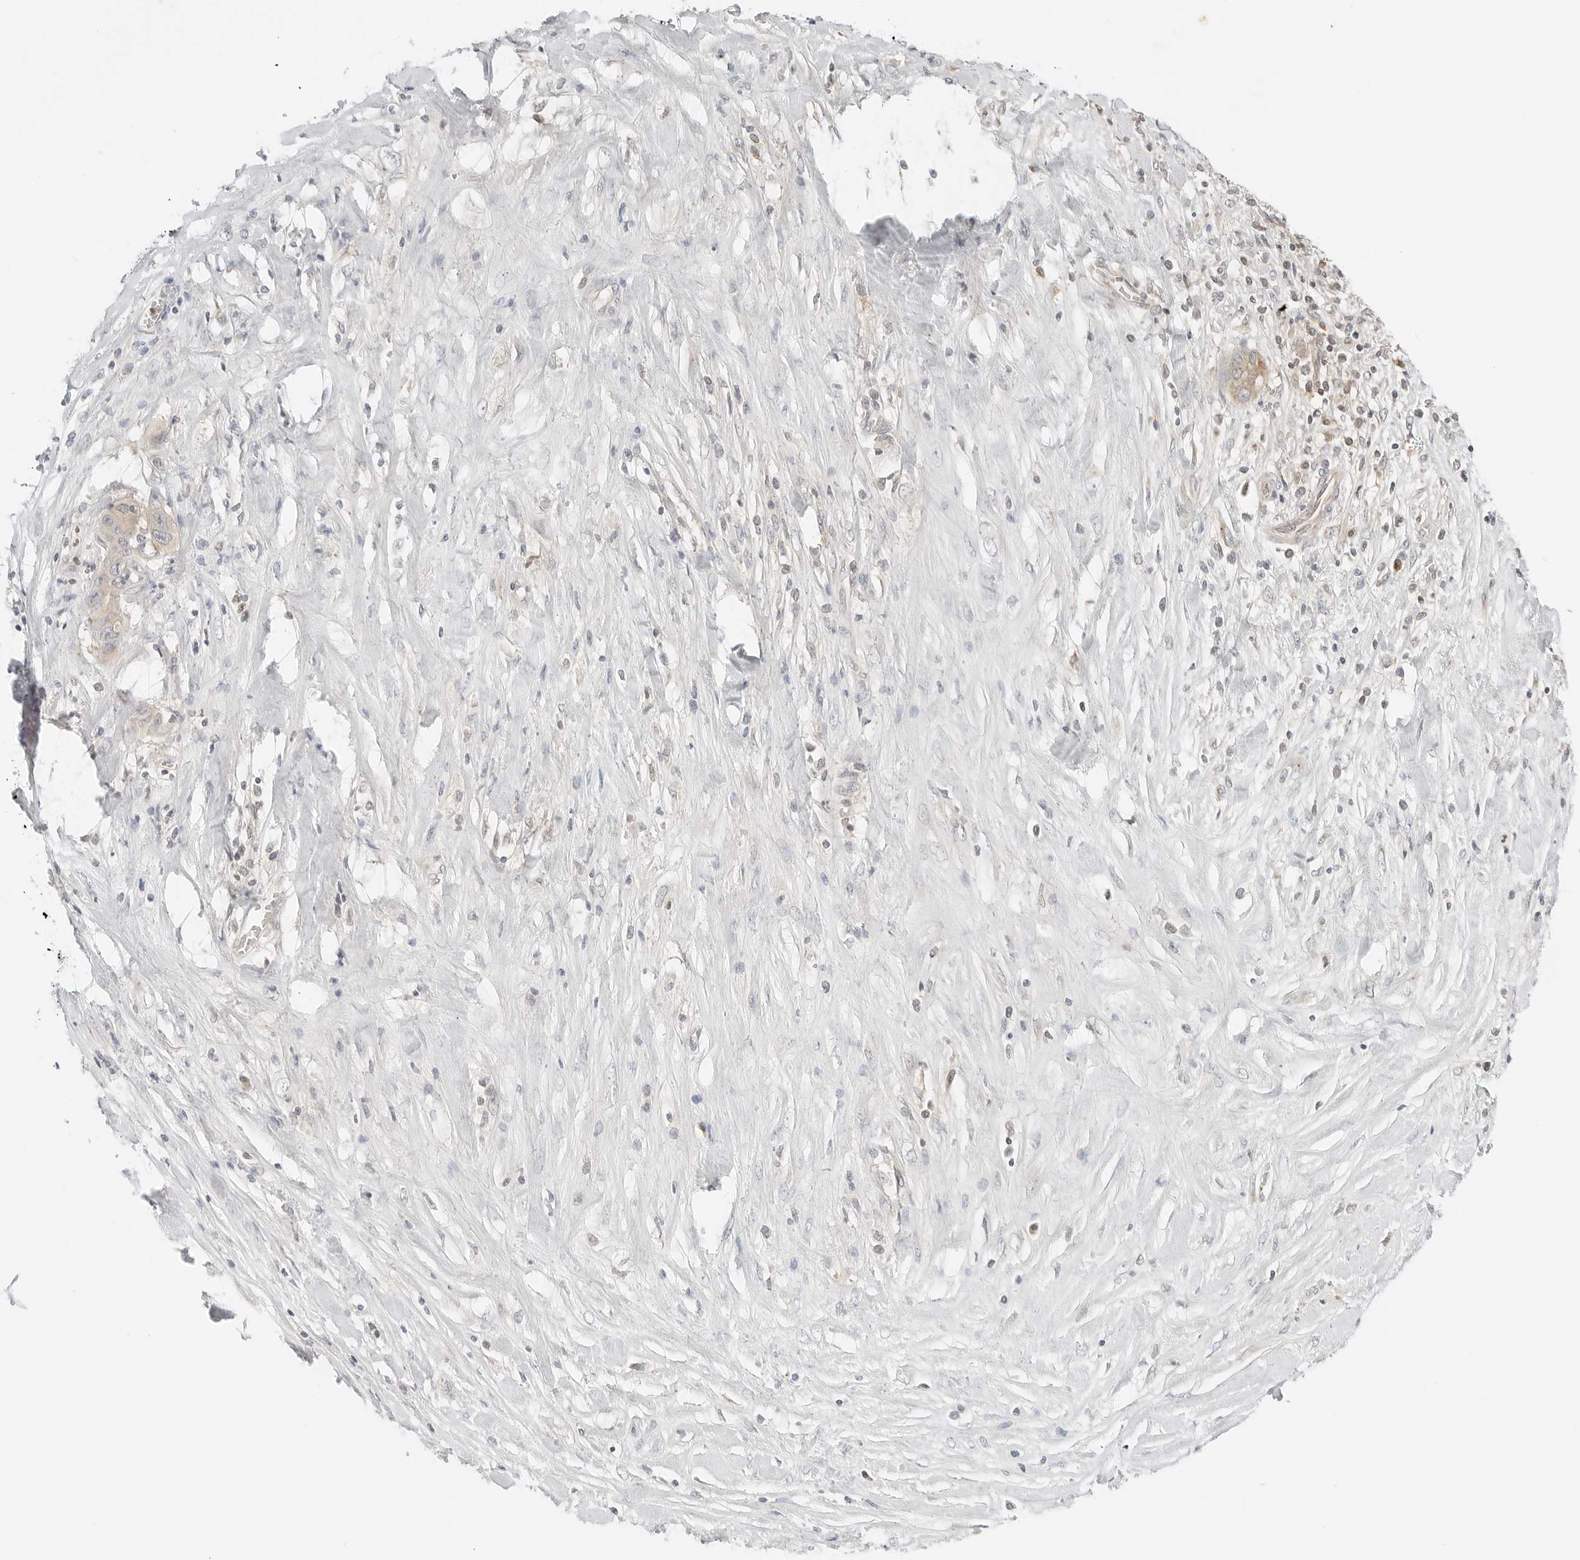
{"staining": {"intensity": "weak", "quantity": "<25%", "location": "cytoplasmic/membranous"}, "tissue": "liver cancer", "cell_type": "Tumor cells", "image_type": "cancer", "snomed": [{"axis": "morphology", "description": "Cholangiocarcinoma"}, {"axis": "topography", "description": "Liver"}], "caption": "A micrograph of cholangiocarcinoma (liver) stained for a protein shows no brown staining in tumor cells. Brightfield microscopy of immunohistochemistry (IHC) stained with DAB (brown) and hematoxylin (blue), captured at high magnification.", "gene": "IQCC", "patient": {"sex": "female", "age": 52}}